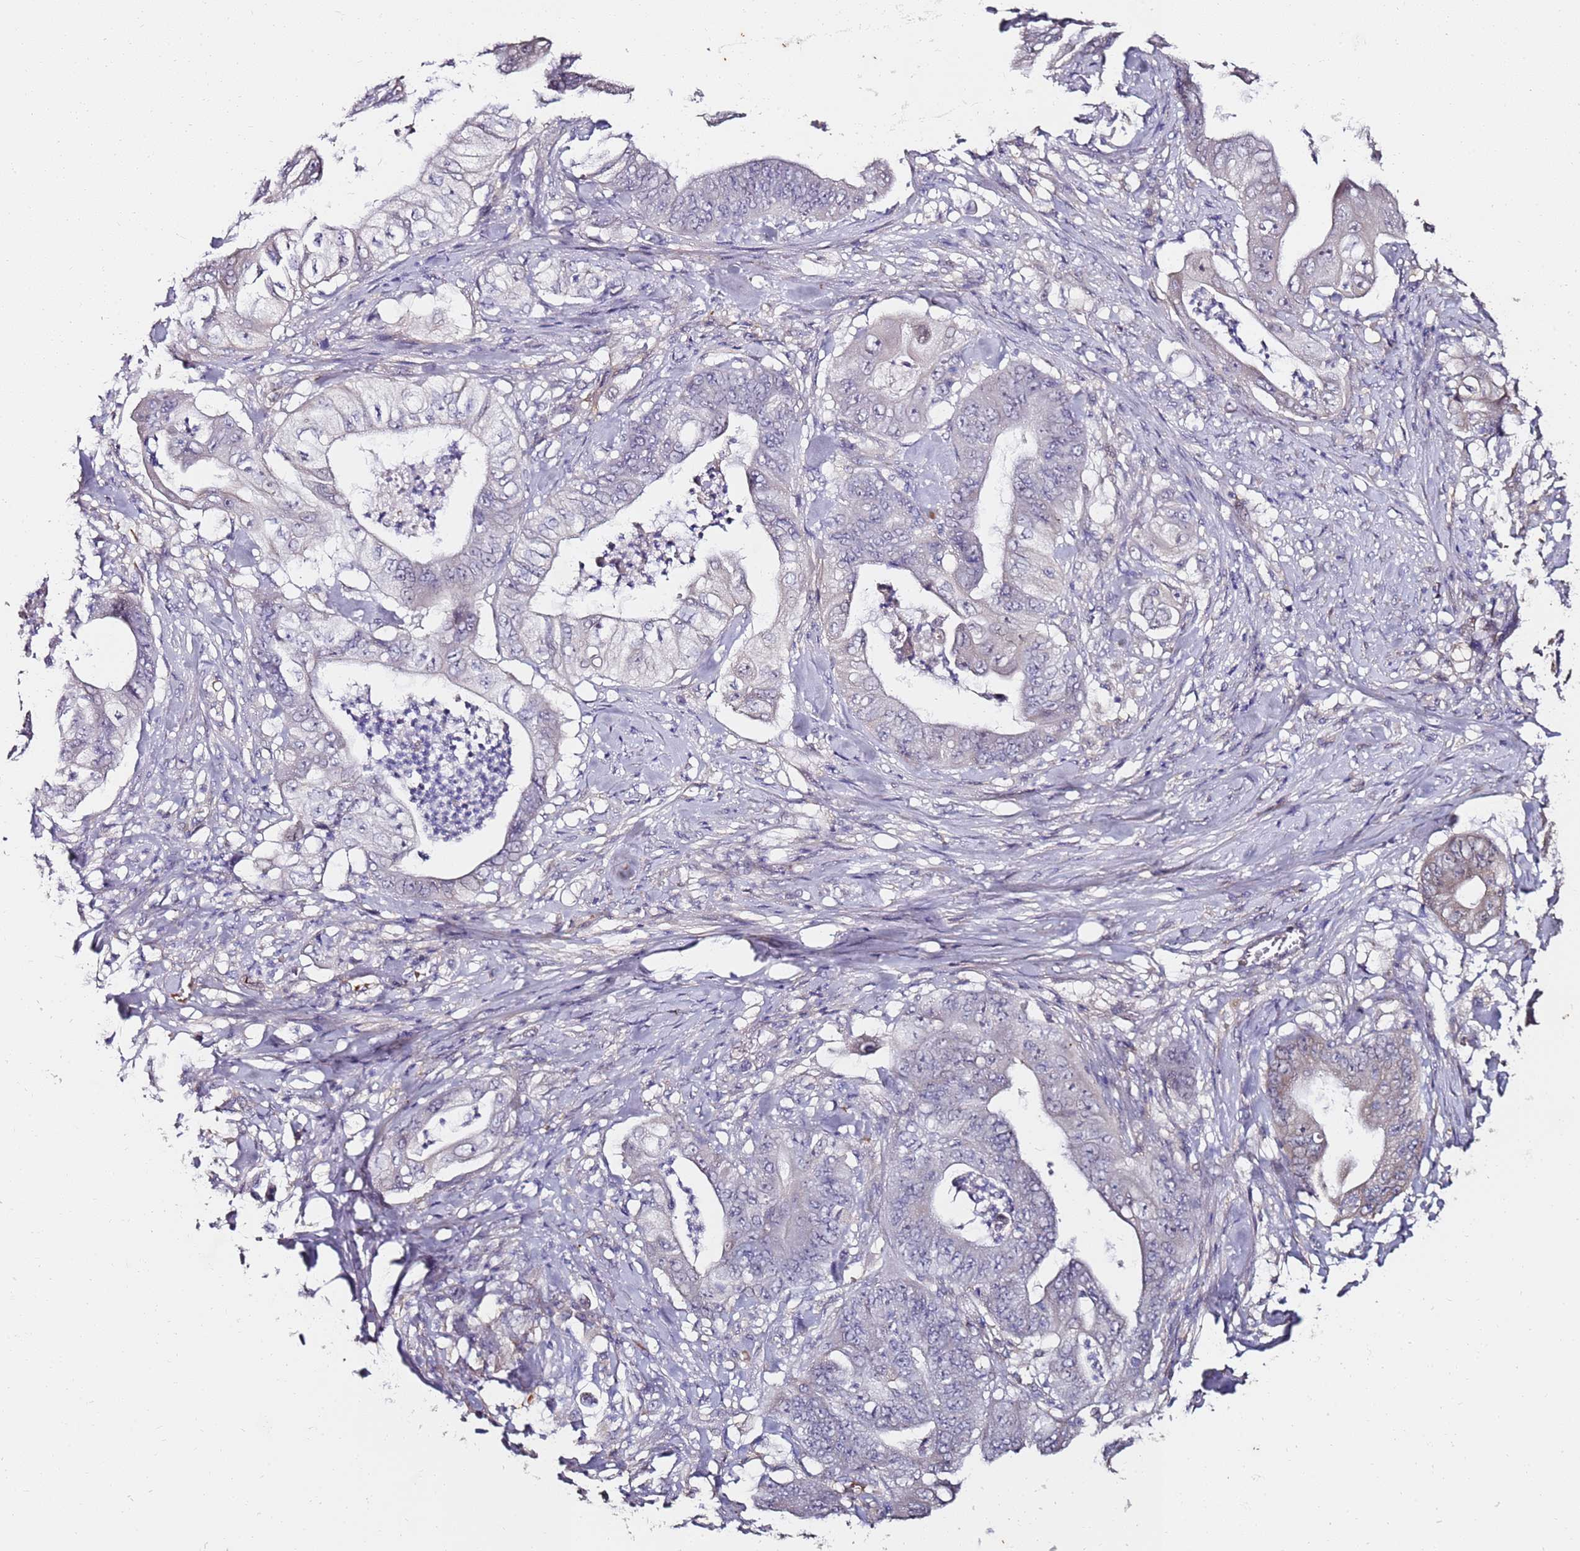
{"staining": {"intensity": "negative", "quantity": "none", "location": "none"}, "tissue": "stomach cancer", "cell_type": "Tumor cells", "image_type": "cancer", "snomed": [{"axis": "morphology", "description": "Adenocarcinoma, NOS"}, {"axis": "topography", "description": "Stomach"}], "caption": "Tumor cells are negative for brown protein staining in stomach cancer (adenocarcinoma).", "gene": "C3orf80", "patient": {"sex": "female", "age": 73}}